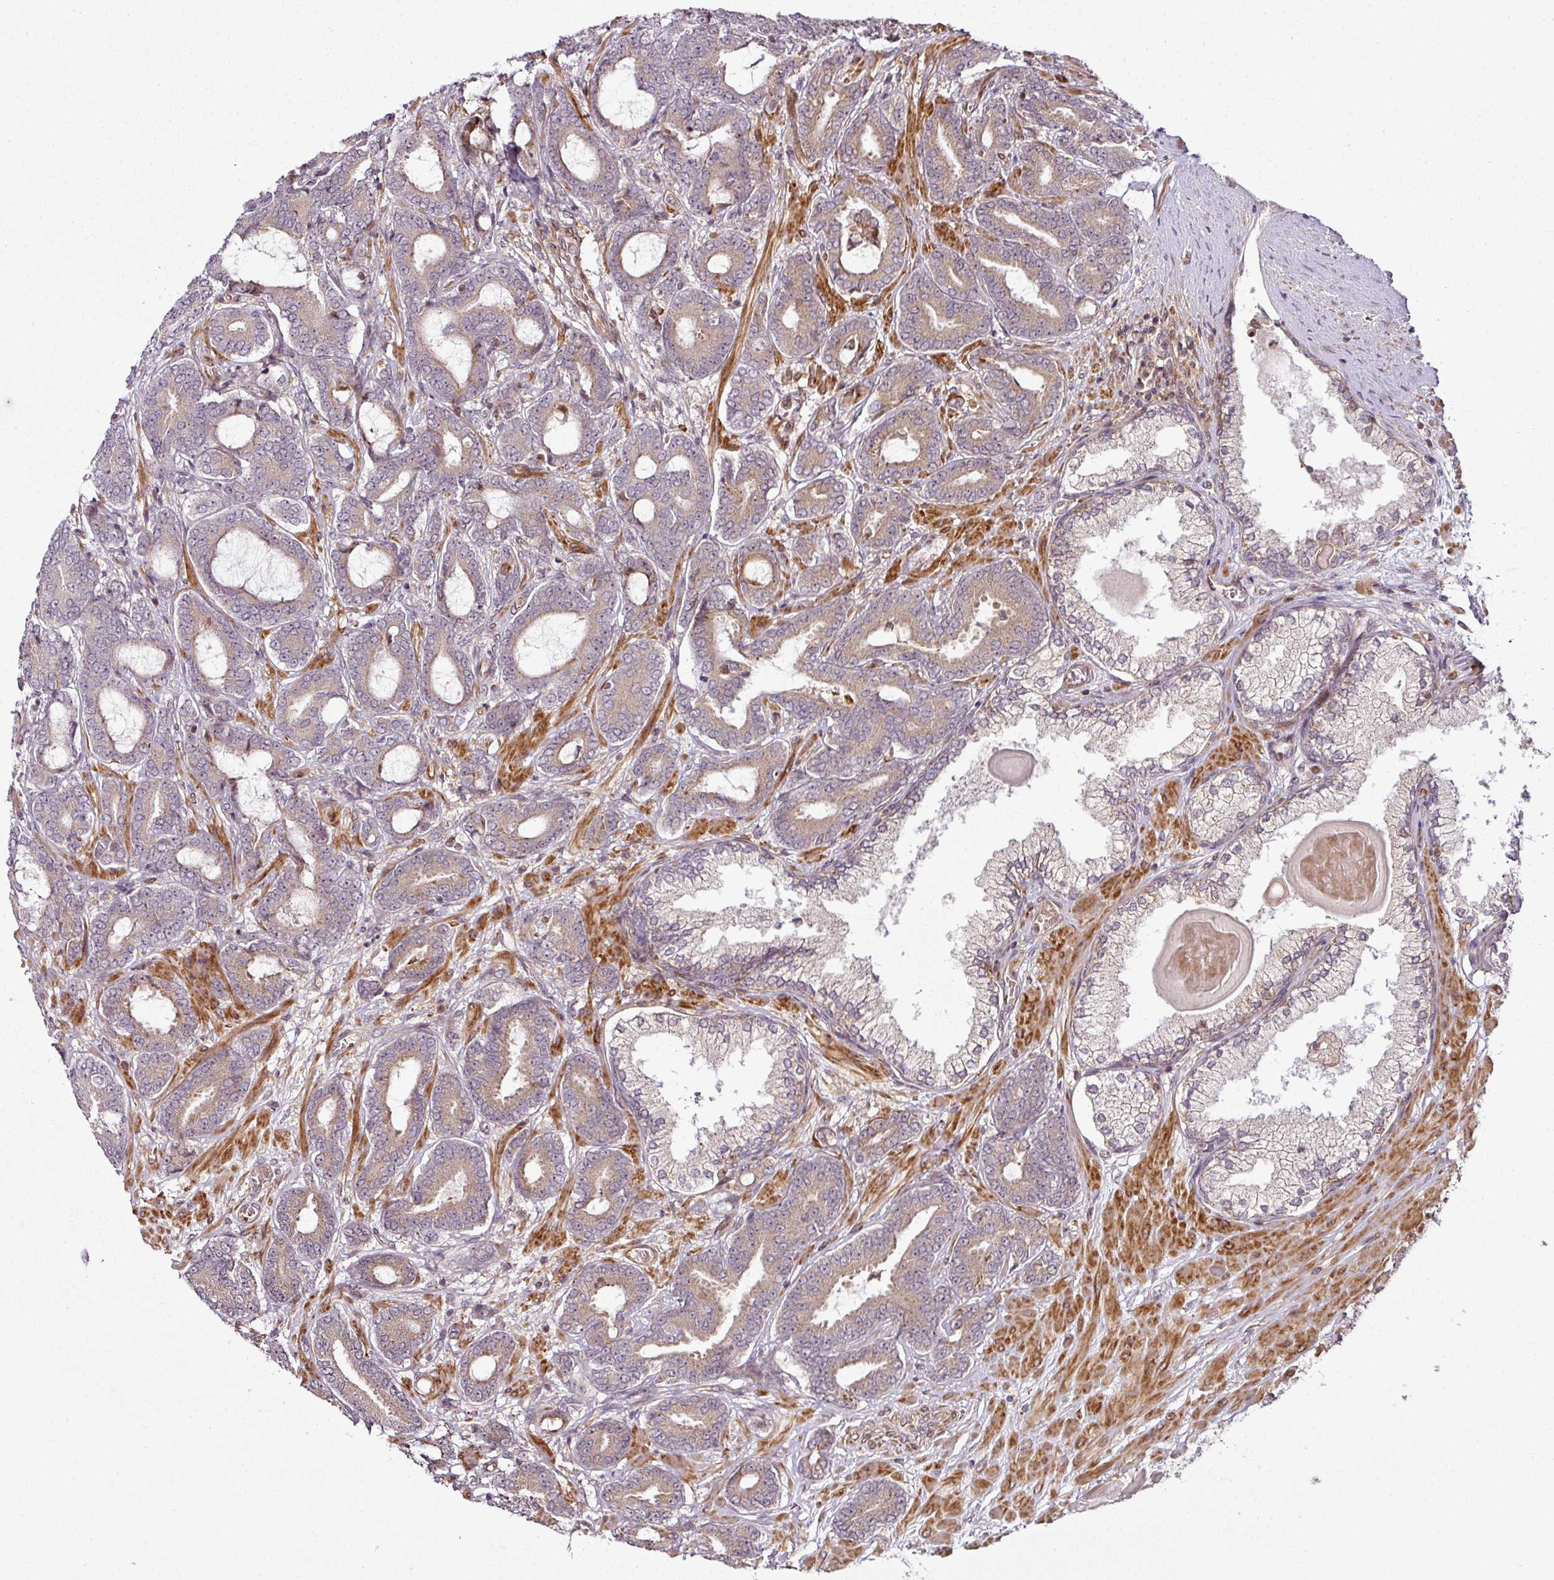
{"staining": {"intensity": "moderate", "quantity": "25%-75%", "location": "cytoplasmic/membranous"}, "tissue": "prostate cancer", "cell_type": "Tumor cells", "image_type": "cancer", "snomed": [{"axis": "morphology", "description": "Adenocarcinoma, Low grade"}, {"axis": "topography", "description": "Prostate and seminal vesicle, NOS"}], "caption": "Protein staining of prostate adenocarcinoma (low-grade) tissue demonstrates moderate cytoplasmic/membranous expression in approximately 25%-75% of tumor cells.", "gene": "ATAT1", "patient": {"sex": "male", "age": 61}}